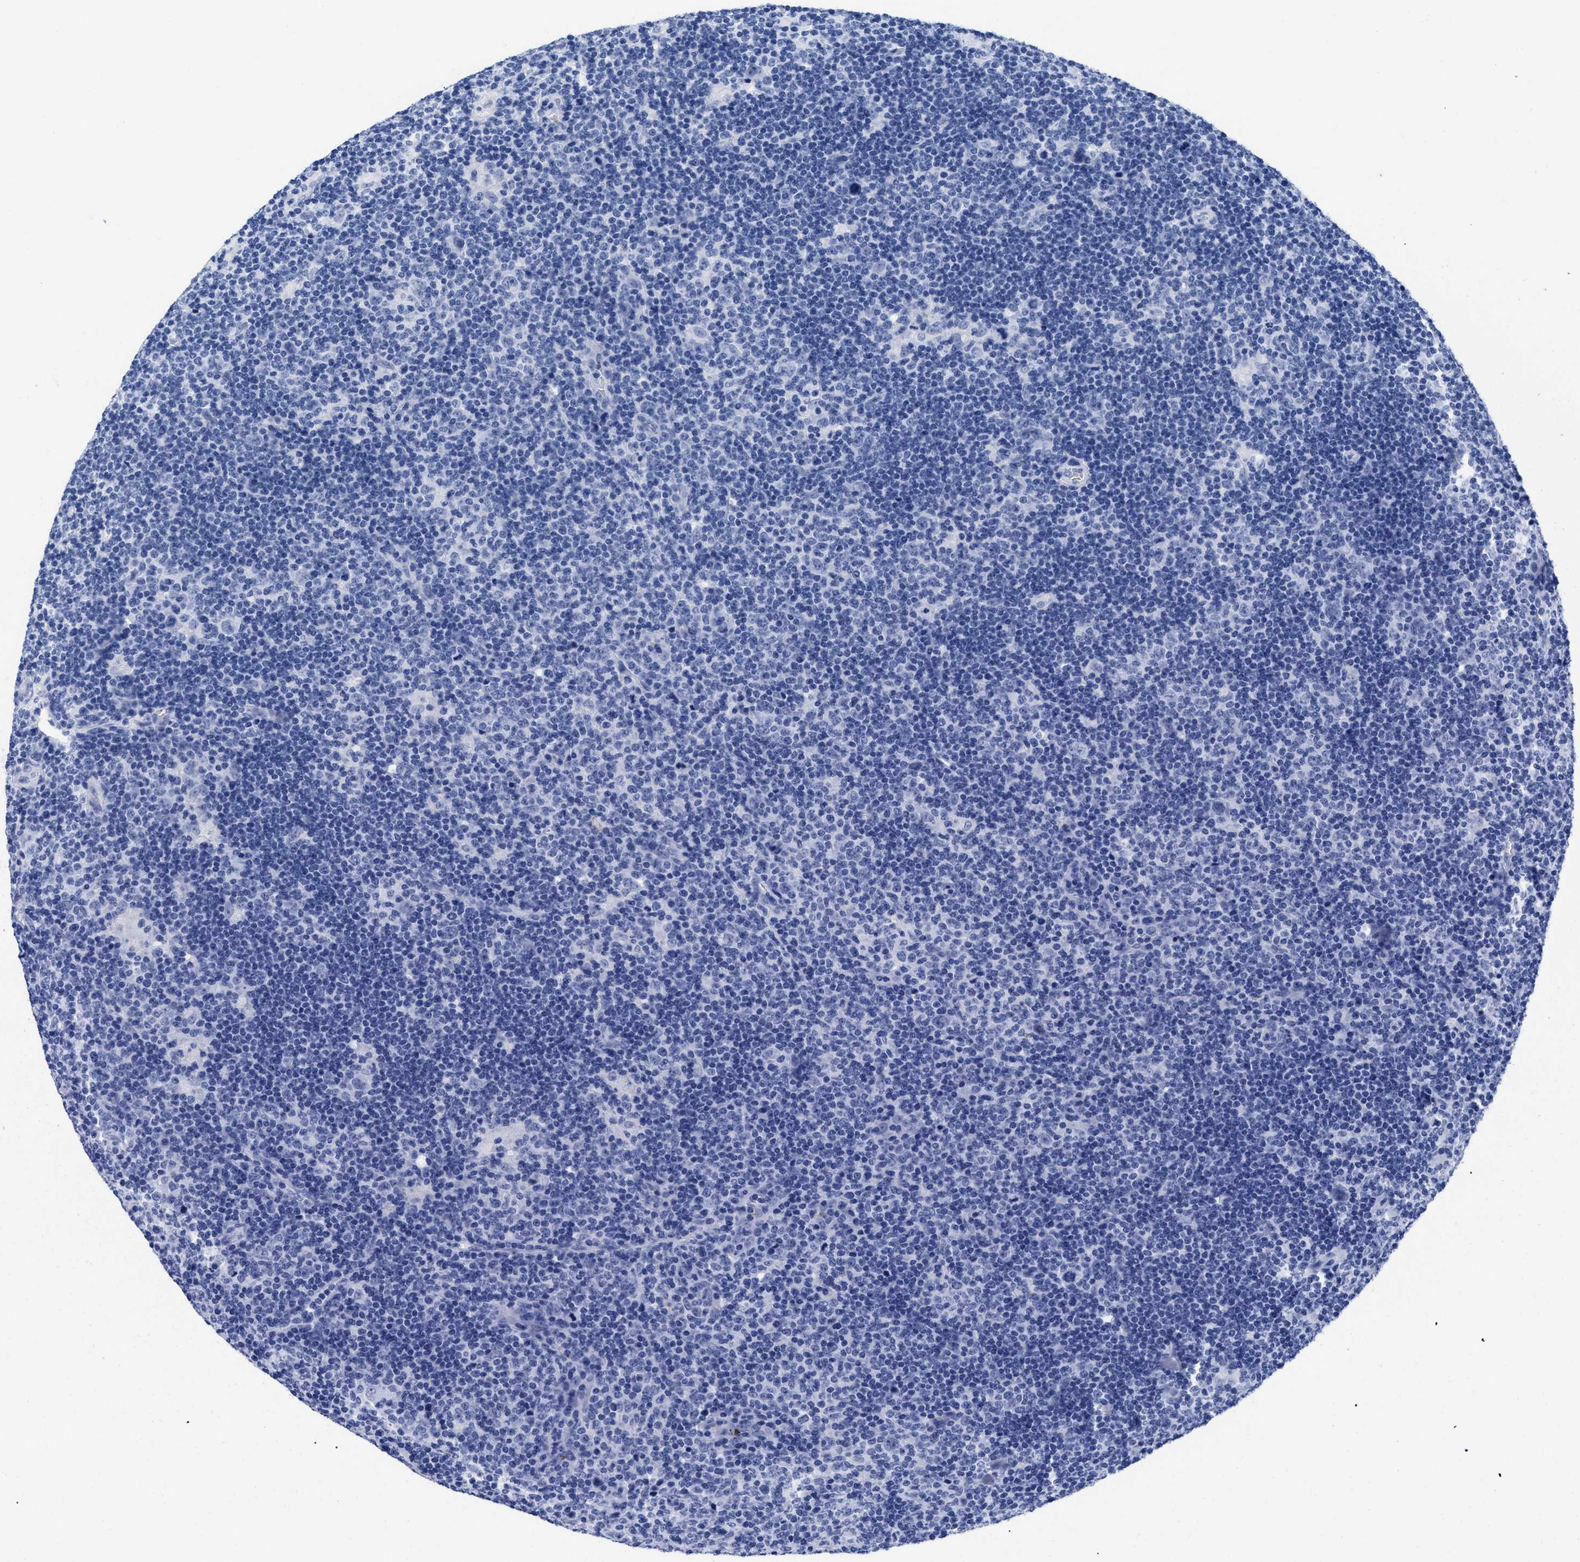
{"staining": {"intensity": "negative", "quantity": "none", "location": "none"}, "tissue": "lymphoma", "cell_type": "Tumor cells", "image_type": "cancer", "snomed": [{"axis": "morphology", "description": "Hodgkin's disease, NOS"}, {"axis": "topography", "description": "Lymph node"}], "caption": "An immunohistochemistry (IHC) image of lymphoma is shown. There is no staining in tumor cells of lymphoma.", "gene": "TREML1", "patient": {"sex": "female", "age": 57}}